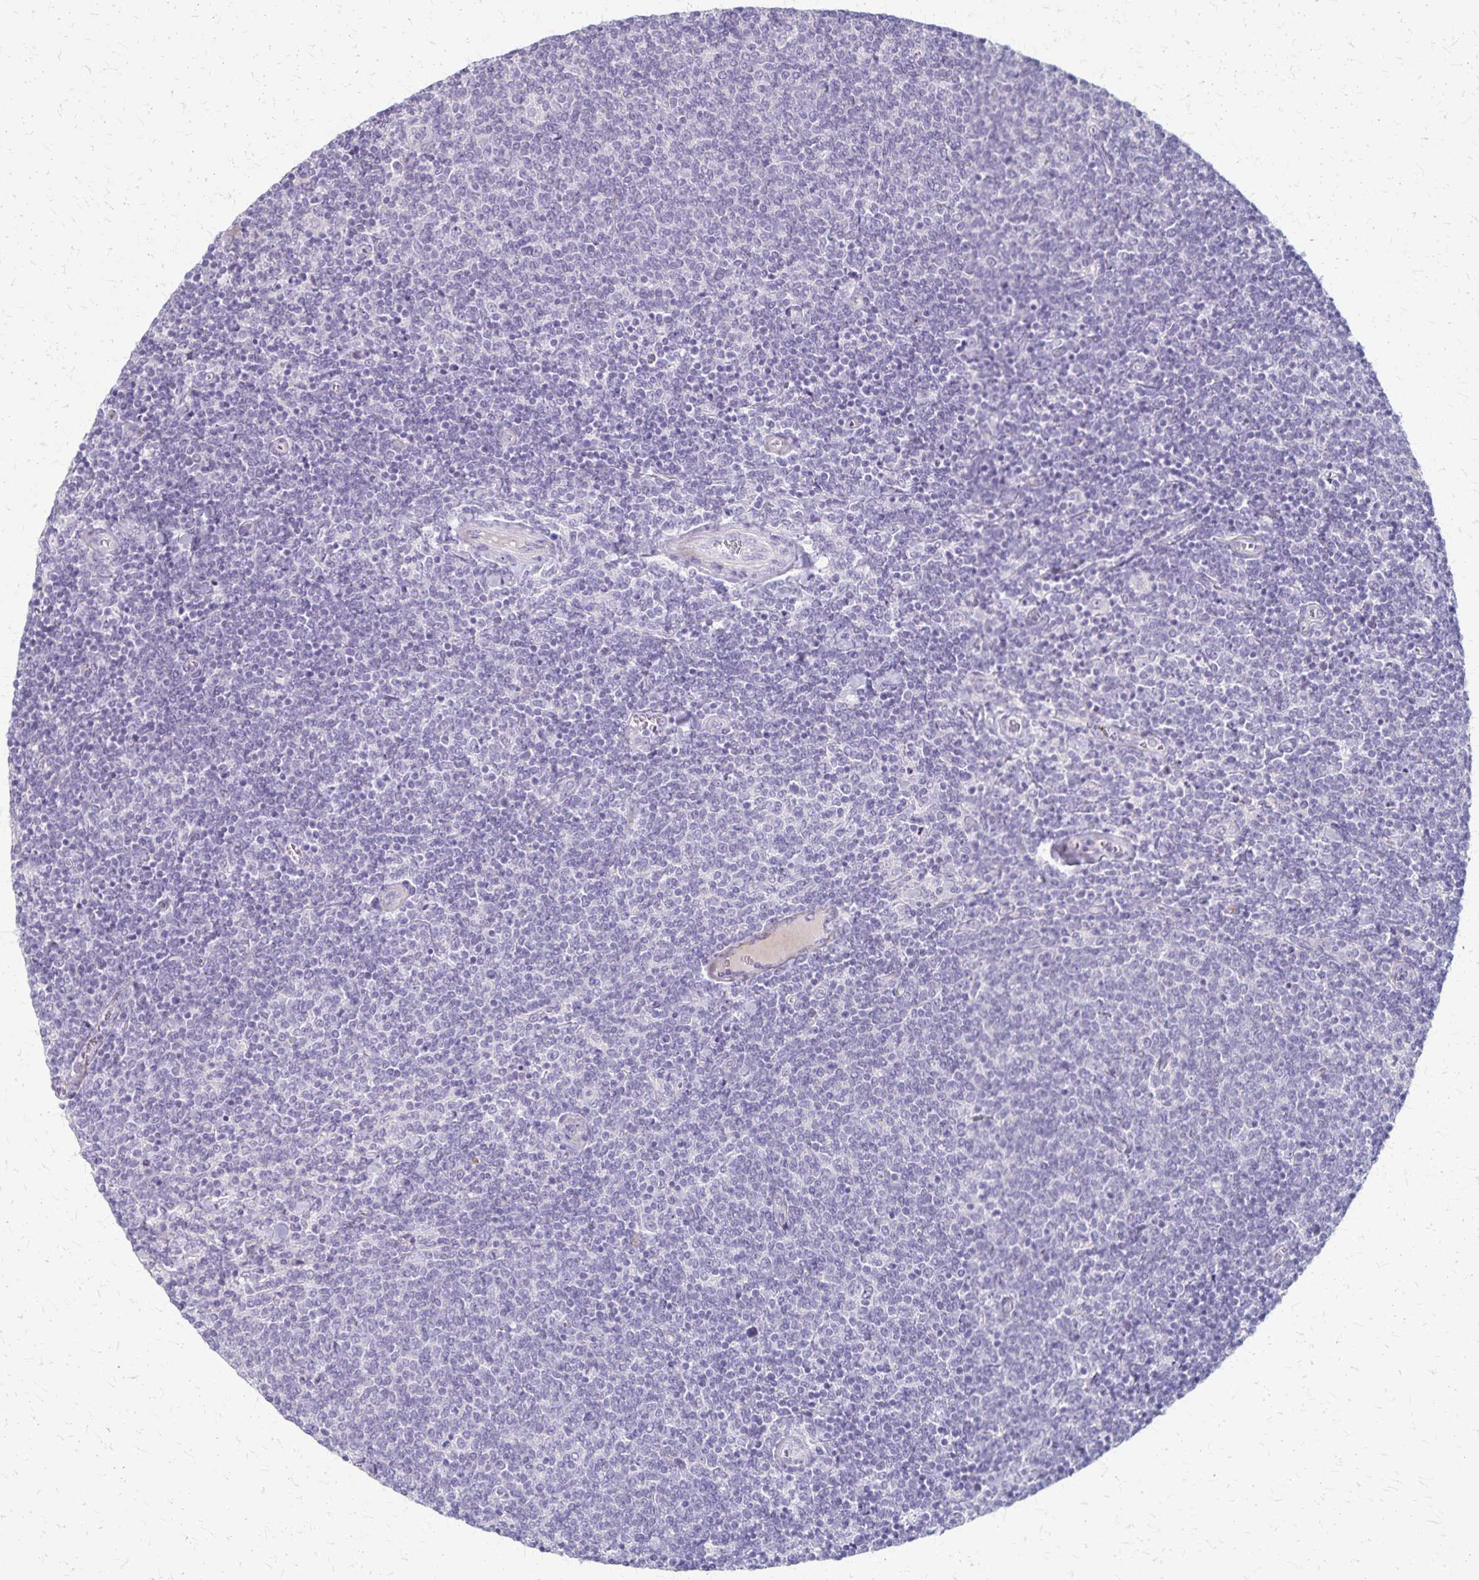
{"staining": {"intensity": "negative", "quantity": "none", "location": "none"}, "tissue": "lymphoma", "cell_type": "Tumor cells", "image_type": "cancer", "snomed": [{"axis": "morphology", "description": "Malignant lymphoma, non-Hodgkin's type, Low grade"}, {"axis": "topography", "description": "Lymph node"}], "caption": "This is a histopathology image of immunohistochemistry (IHC) staining of lymphoma, which shows no staining in tumor cells.", "gene": "RASL10B", "patient": {"sex": "male", "age": 52}}